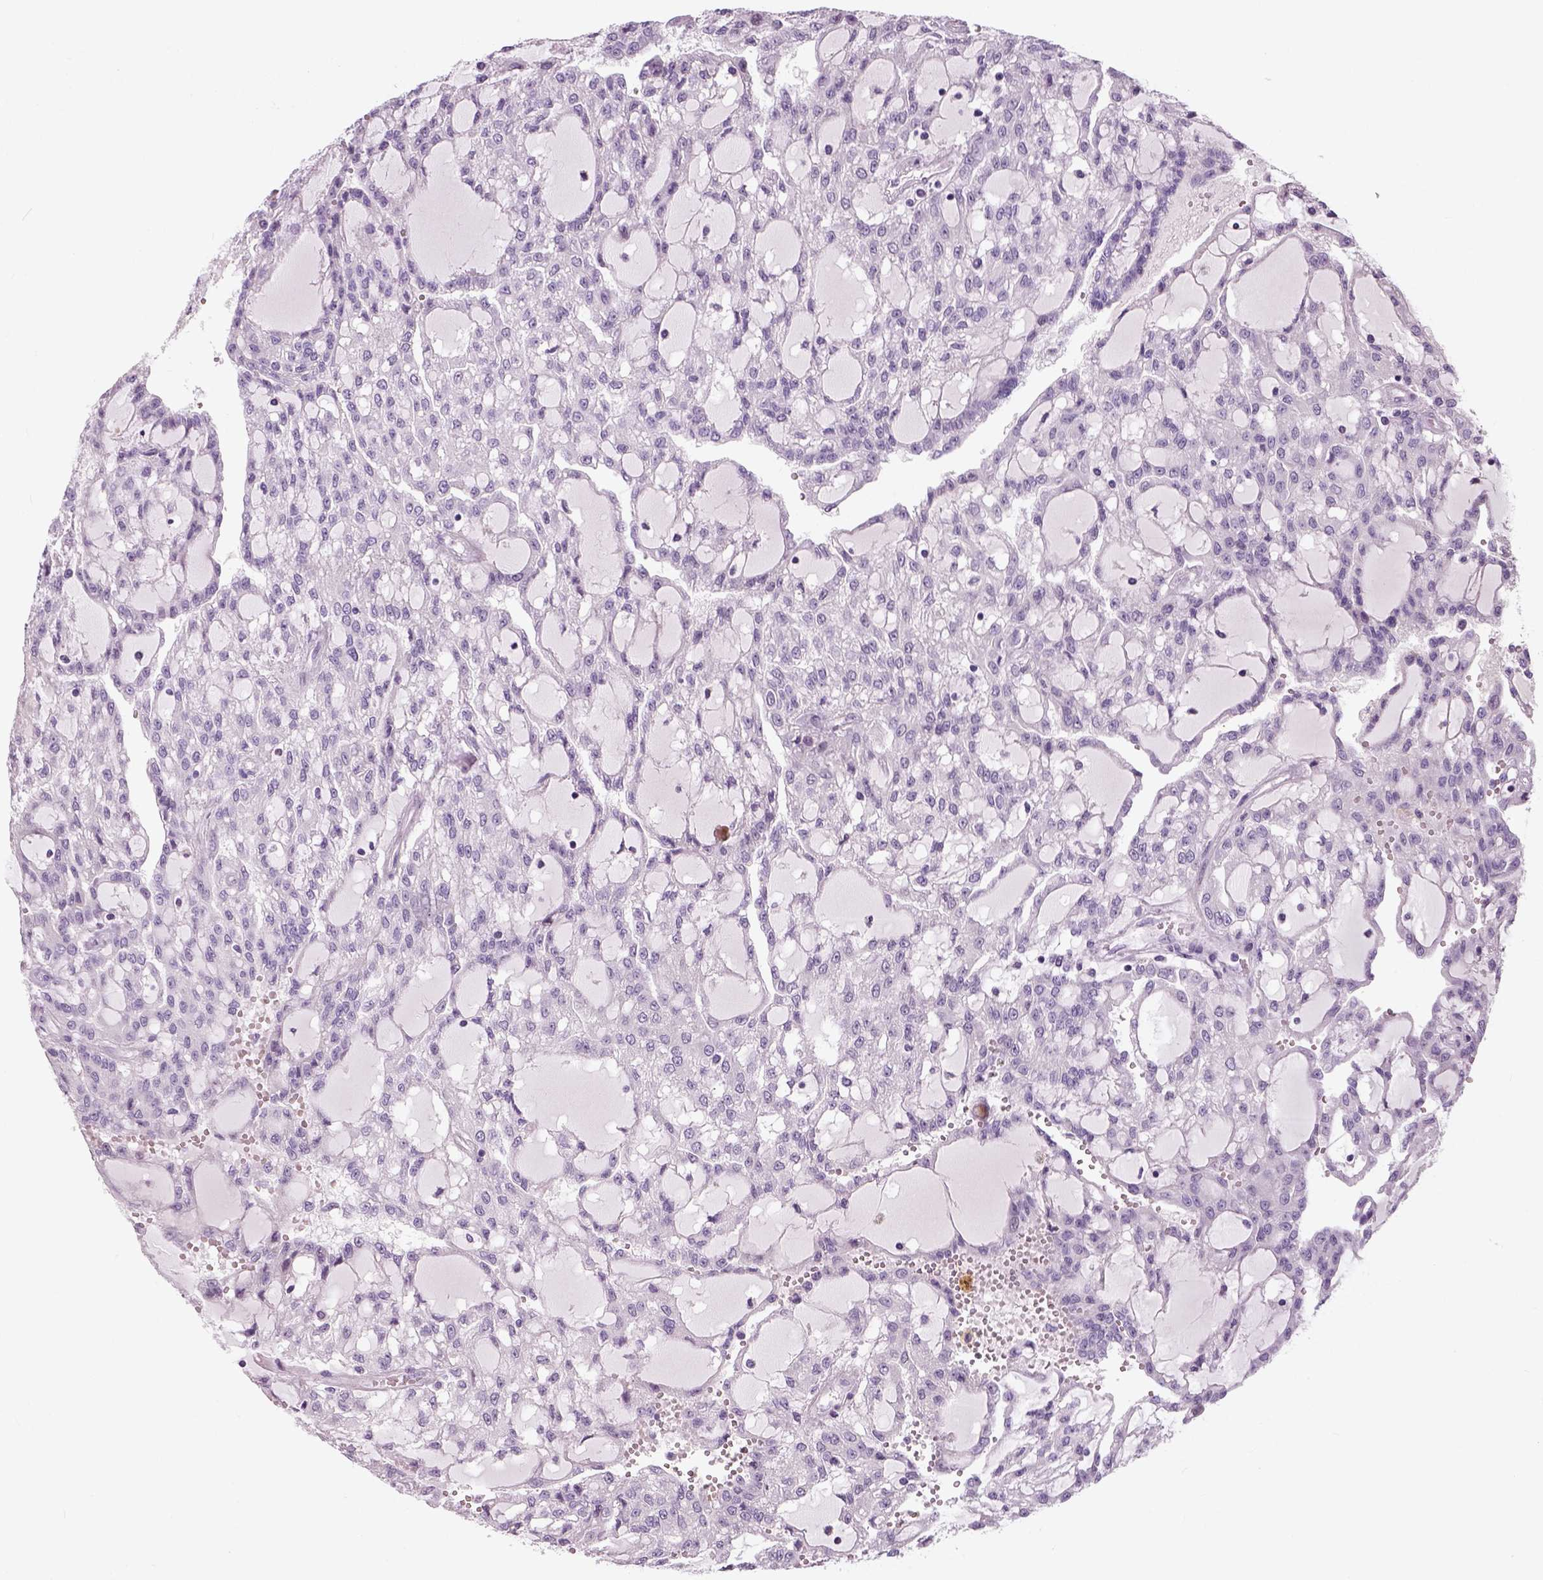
{"staining": {"intensity": "negative", "quantity": "none", "location": "none"}, "tissue": "renal cancer", "cell_type": "Tumor cells", "image_type": "cancer", "snomed": [{"axis": "morphology", "description": "Adenocarcinoma, NOS"}, {"axis": "topography", "description": "Kidney"}], "caption": "Photomicrograph shows no protein expression in tumor cells of adenocarcinoma (renal) tissue. (DAB (3,3'-diaminobenzidine) IHC, high magnification).", "gene": "NECAB1", "patient": {"sex": "male", "age": 63}}